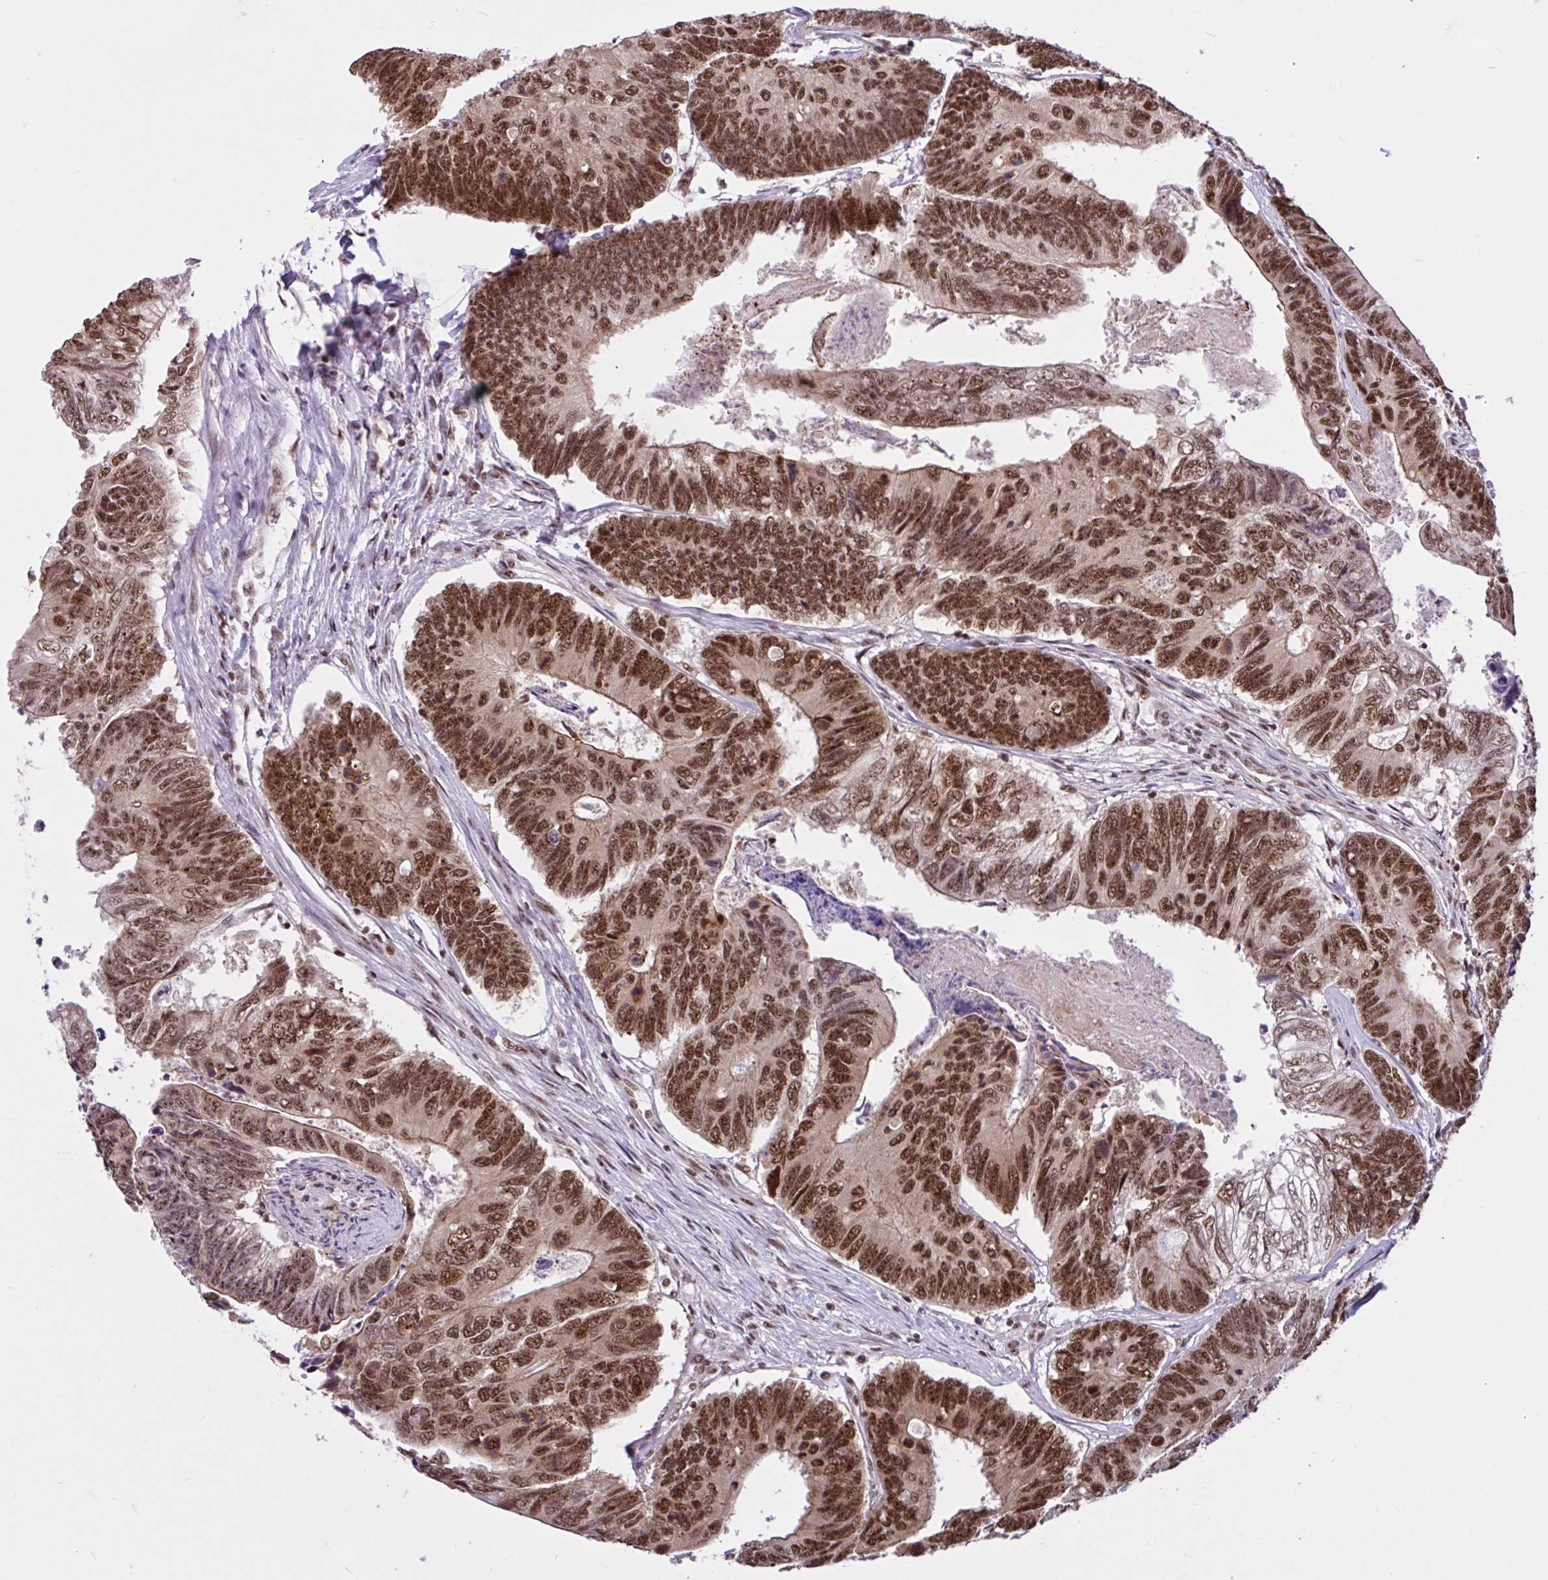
{"staining": {"intensity": "moderate", "quantity": ">75%", "location": "nuclear"}, "tissue": "colorectal cancer", "cell_type": "Tumor cells", "image_type": "cancer", "snomed": [{"axis": "morphology", "description": "Adenocarcinoma, NOS"}, {"axis": "topography", "description": "Colon"}], "caption": "This is an image of IHC staining of colorectal adenocarcinoma, which shows moderate staining in the nuclear of tumor cells.", "gene": "CCDC12", "patient": {"sex": "female", "age": 67}}